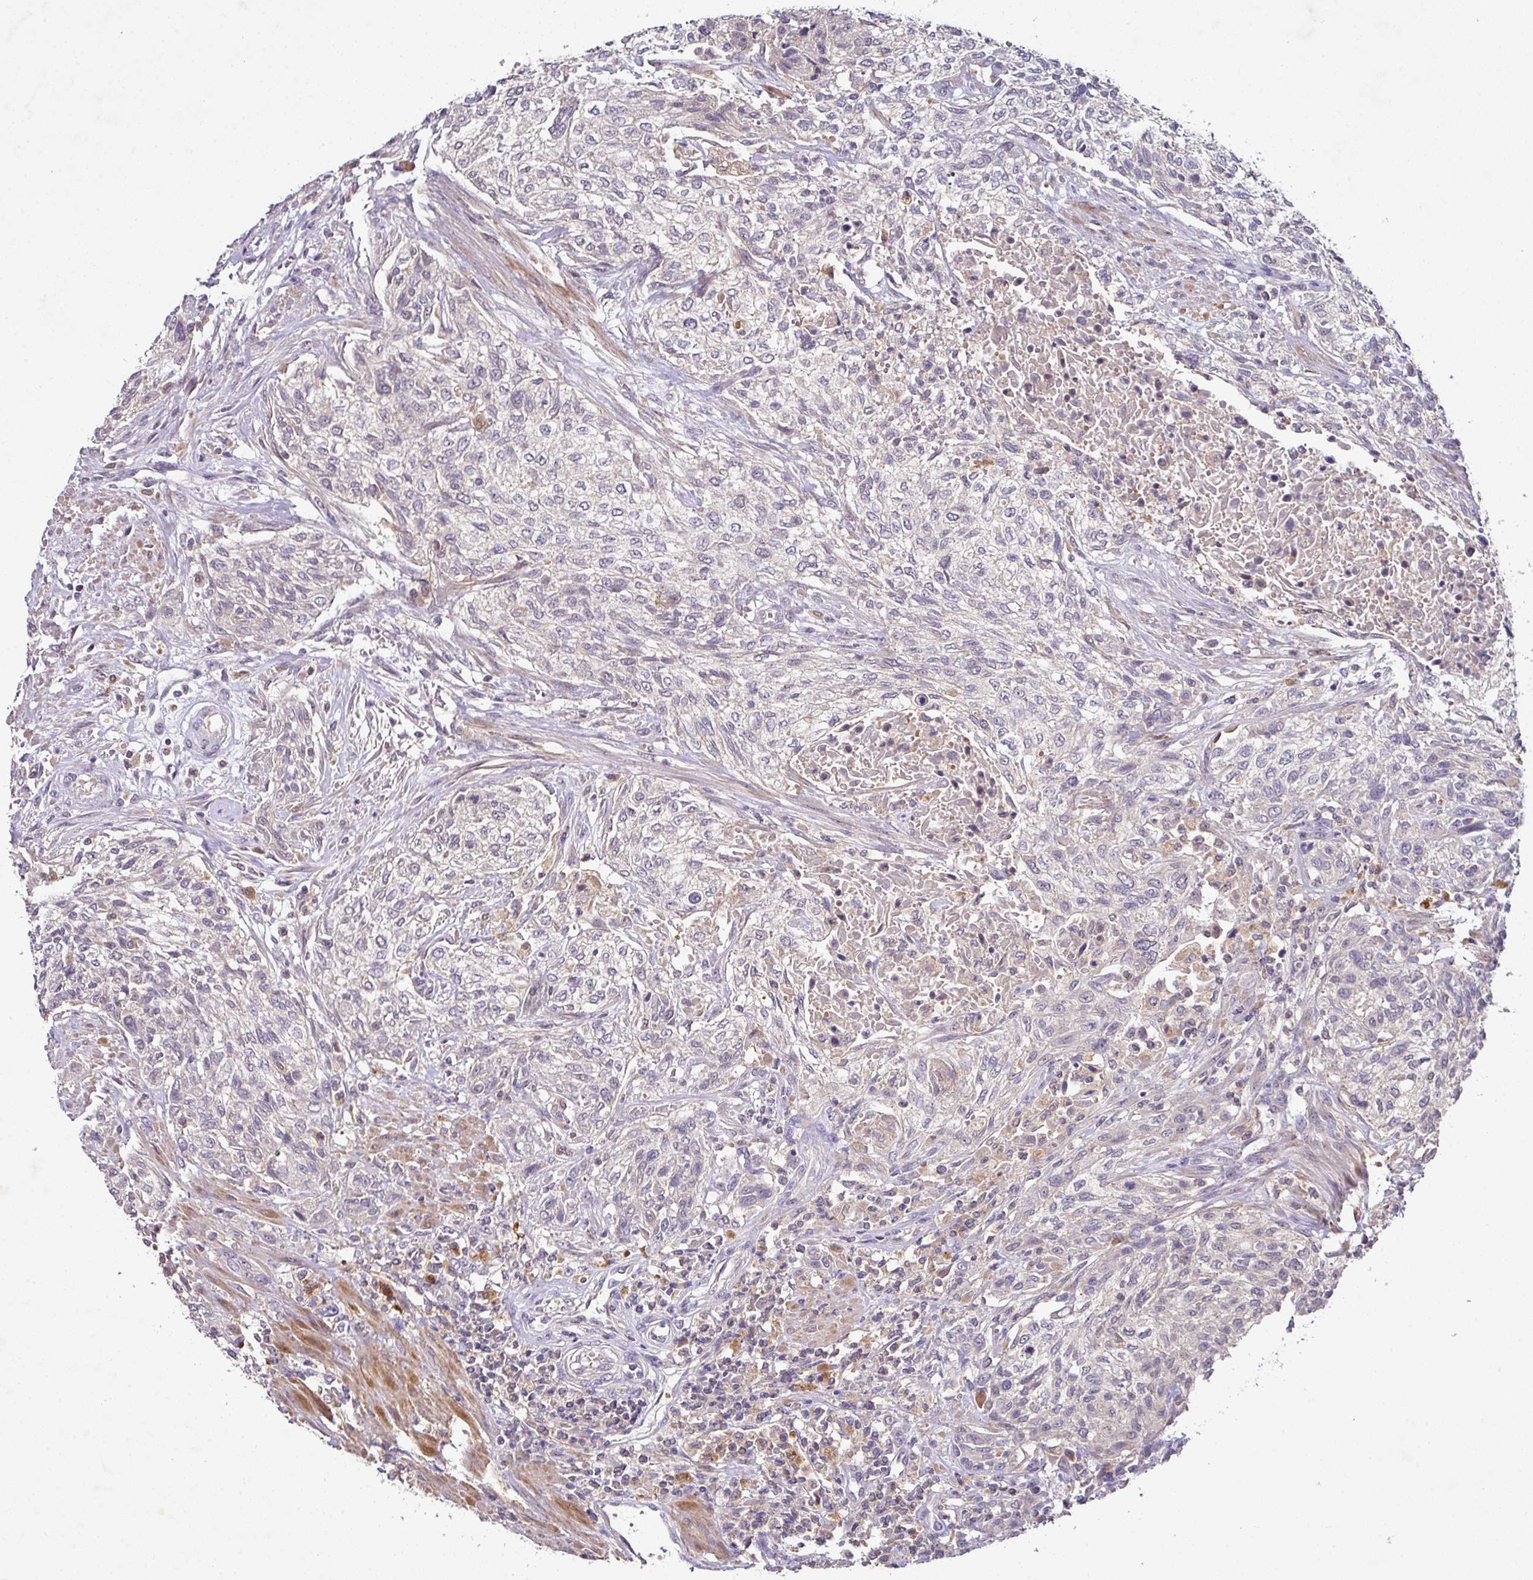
{"staining": {"intensity": "negative", "quantity": "none", "location": "none"}, "tissue": "urothelial cancer", "cell_type": "Tumor cells", "image_type": "cancer", "snomed": [{"axis": "morphology", "description": "Normal tissue, NOS"}, {"axis": "morphology", "description": "Urothelial carcinoma, NOS"}, {"axis": "topography", "description": "Urinary bladder"}, {"axis": "topography", "description": "Peripheral nerve tissue"}], "caption": "High magnification brightfield microscopy of transitional cell carcinoma stained with DAB (3,3'-diaminobenzidine) (brown) and counterstained with hematoxylin (blue): tumor cells show no significant positivity. The staining is performed using DAB brown chromogen with nuclei counter-stained in using hematoxylin.", "gene": "AEBP2", "patient": {"sex": "male", "age": 35}}